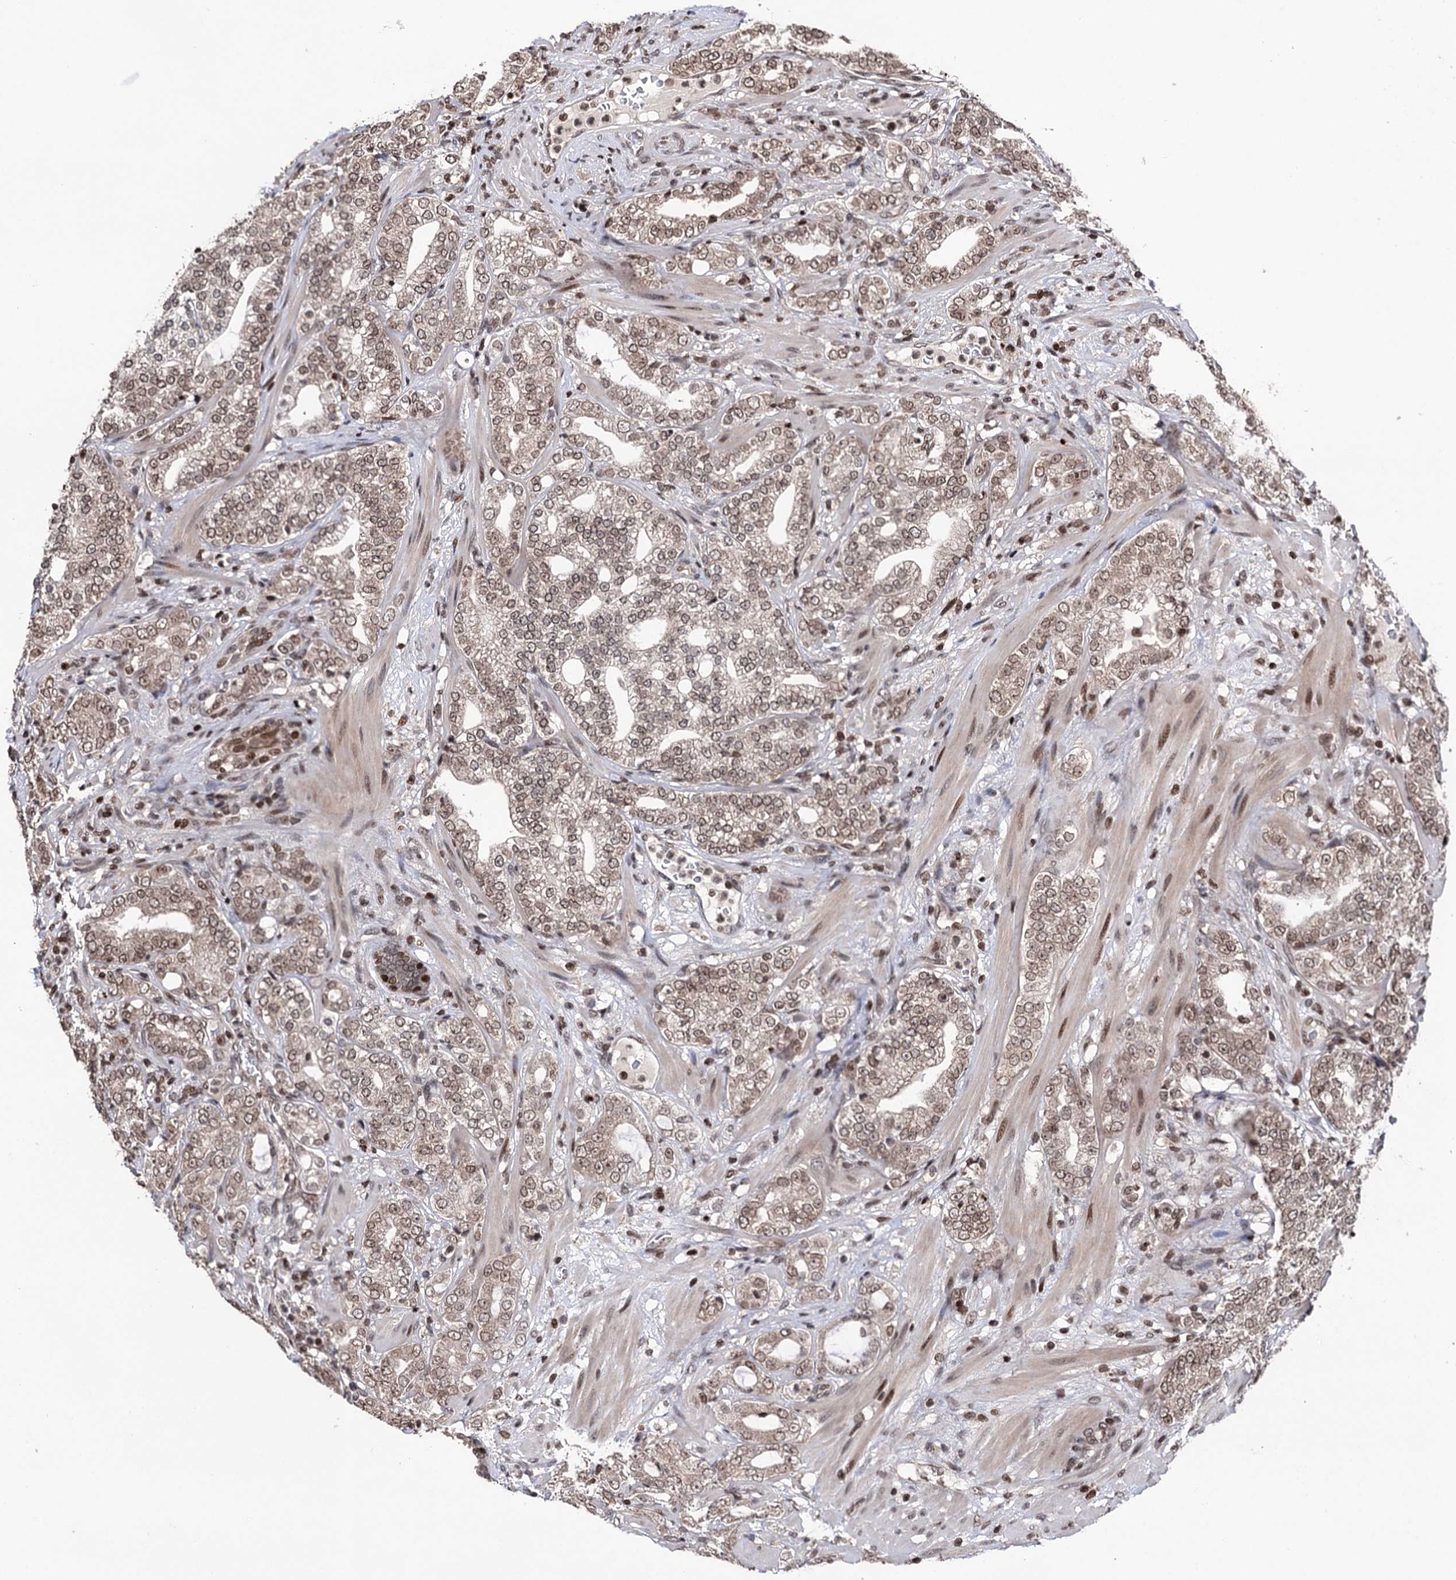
{"staining": {"intensity": "moderate", "quantity": ">75%", "location": "nuclear"}, "tissue": "prostate cancer", "cell_type": "Tumor cells", "image_type": "cancer", "snomed": [{"axis": "morphology", "description": "Adenocarcinoma, High grade"}, {"axis": "topography", "description": "Prostate"}], "caption": "Immunohistochemistry image of prostate high-grade adenocarcinoma stained for a protein (brown), which exhibits medium levels of moderate nuclear expression in approximately >75% of tumor cells.", "gene": "CCDC77", "patient": {"sex": "male", "age": 64}}